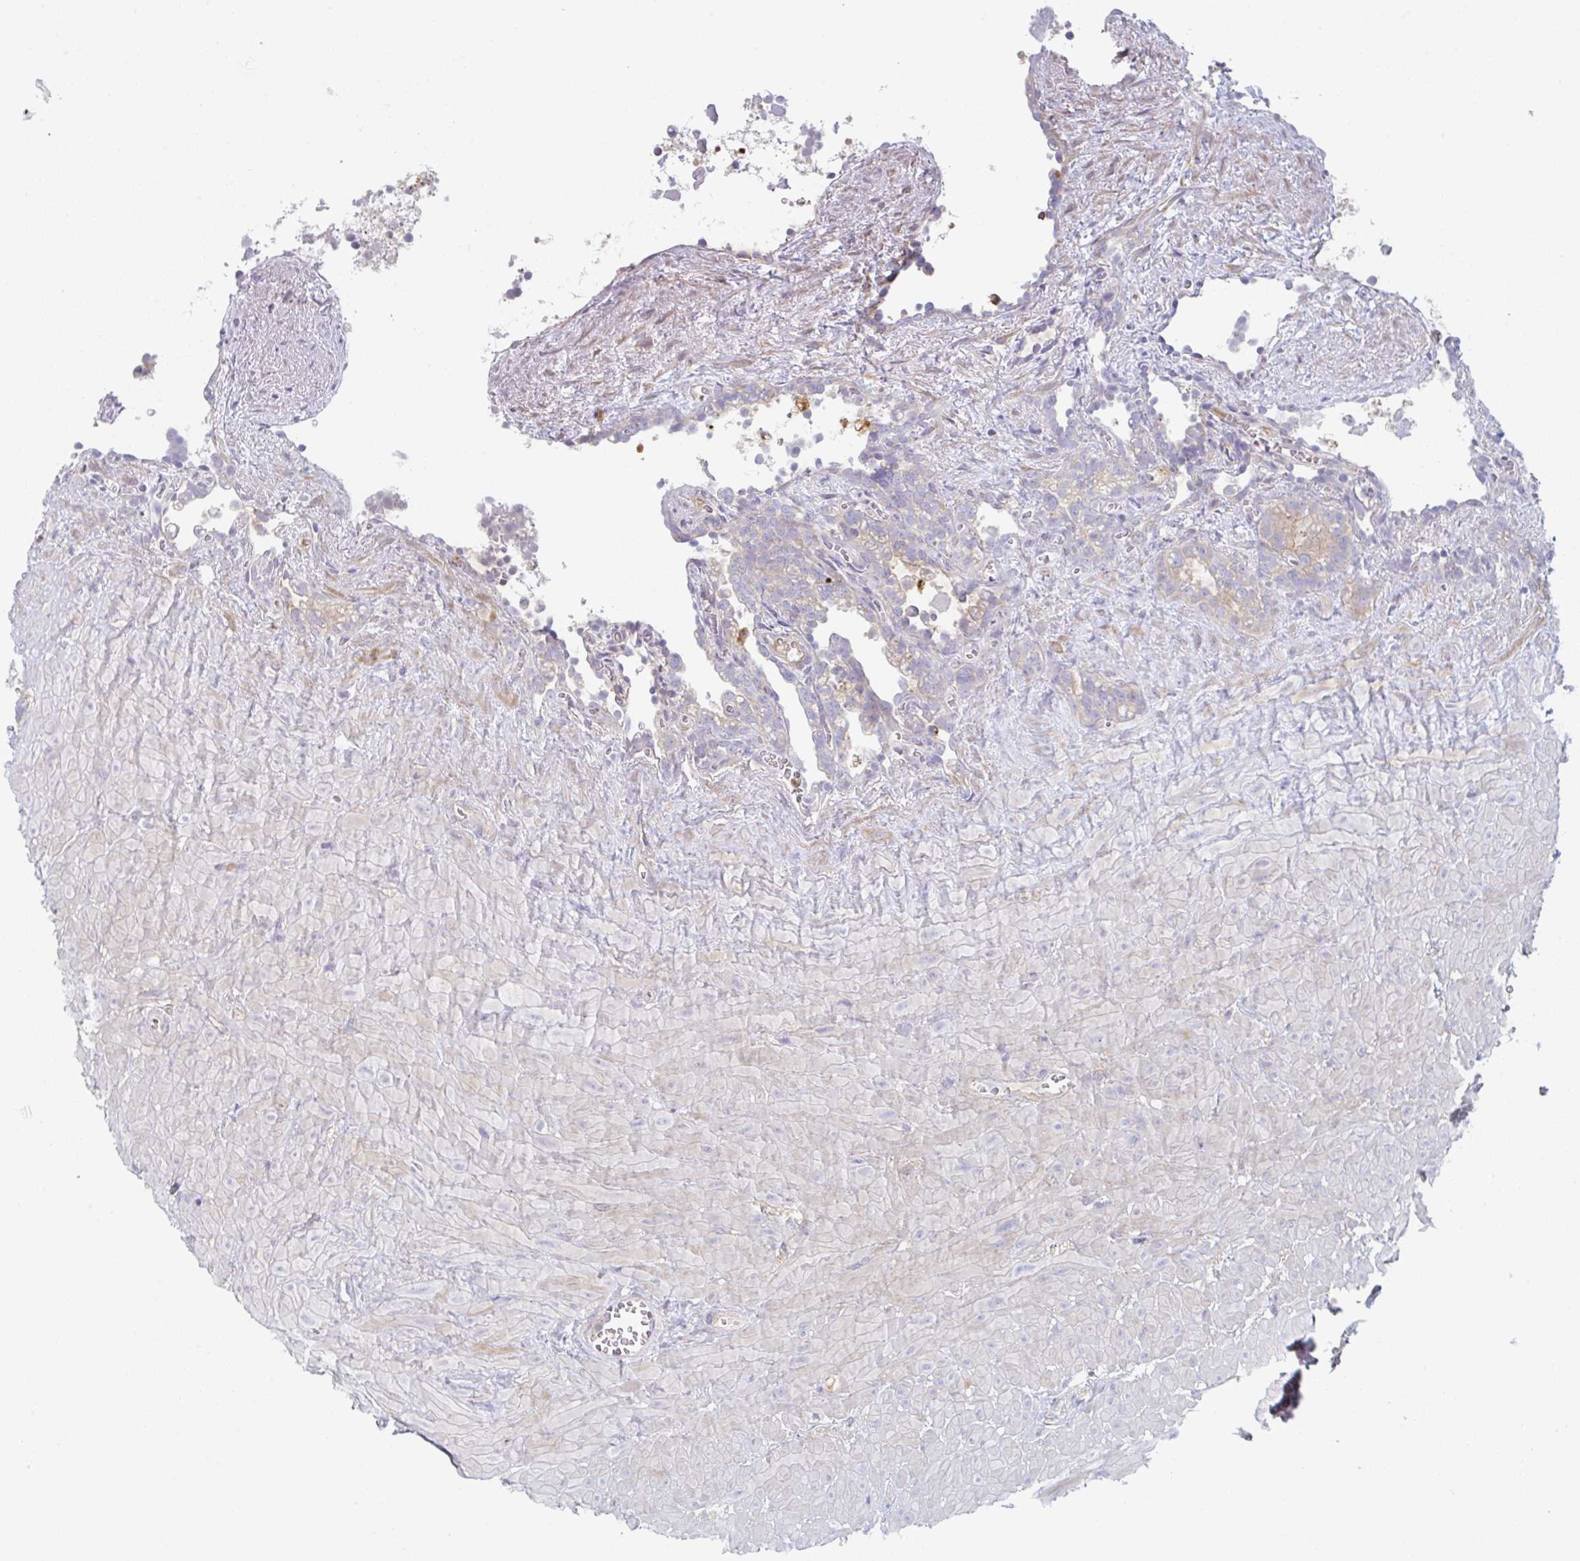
{"staining": {"intensity": "negative", "quantity": "none", "location": "none"}, "tissue": "seminal vesicle", "cell_type": "Glandular cells", "image_type": "normal", "snomed": [{"axis": "morphology", "description": "Normal tissue, NOS"}, {"axis": "topography", "description": "Seminal veicle"}], "caption": "The micrograph displays no significant positivity in glandular cells of seminal vesicle.", "gene": "AMPD2", "patient": {"sex": "male", "age": 76}}